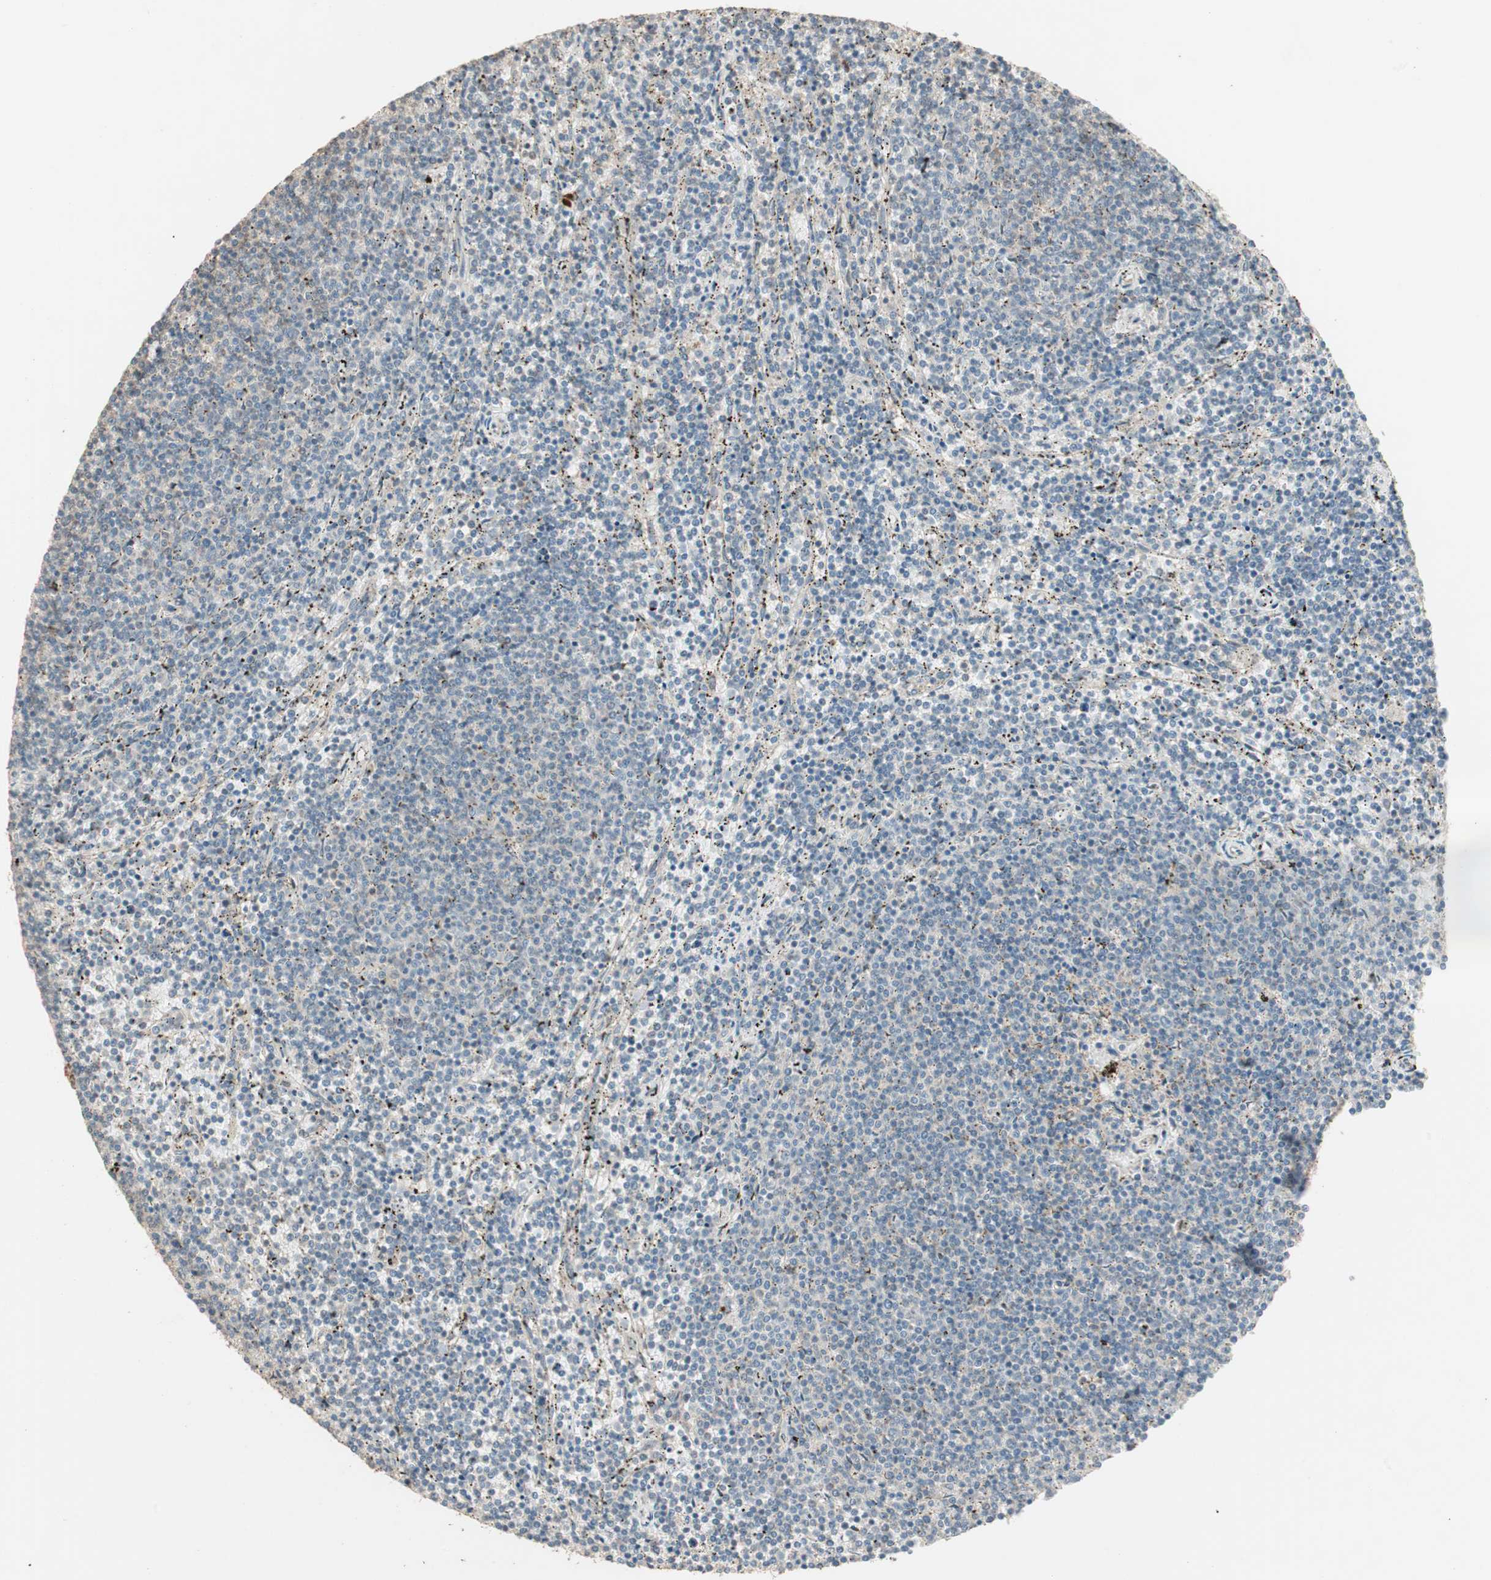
{"staining": {"intensity": "weak", "quantity": "25%-75%", "location": "cytoplasmic/membranous"}, "tissue": "lymphoma", "cell_type": "Tumor cells", "image_type": "cancer", "snomed": [{"axis": "morphology", "description": "Malignant lymphoma, non-Hodgkin's type, Low grade"}, {"axis": "topography", "description": "Spleen"}], "caption": "Immunohistochemical staining of human lymphoma displays low levels of weak cytoplasmic/membranous positivity in approximately 25%-75% of tumor cells.", "gene": "RARRES1", "patient": {"sex": "female", "age": 50}}